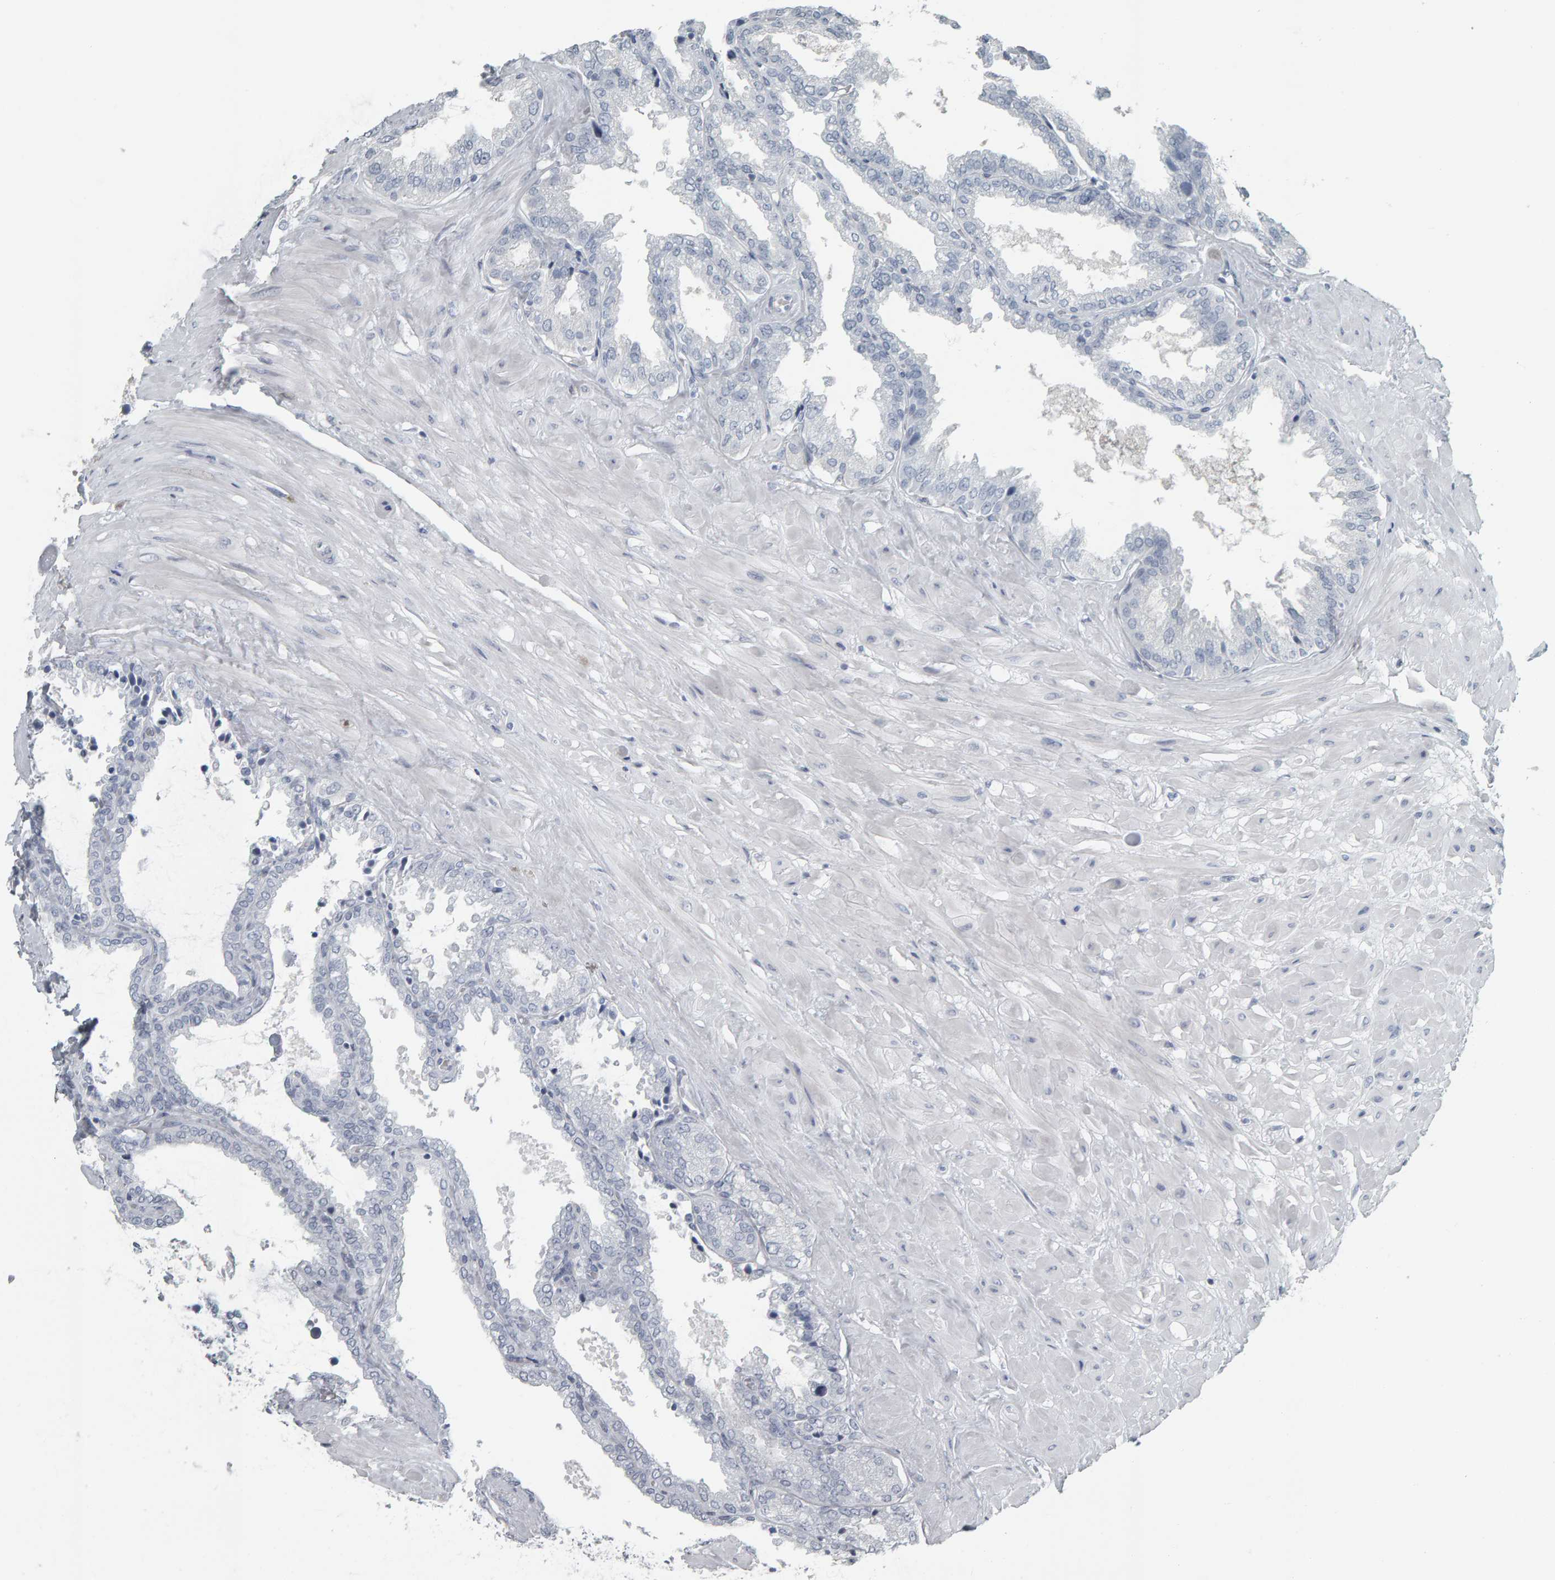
{"staining": {"intensity": "negative", "quantity": "none", "location": "none"}, "tissue": "seminal vesicle", "cell_type": "Glandular cells", "image_type": "normal", "snomed": [{"axis": "morphology", "description": "Normal tissue, NOS"}, {"axis": "topography", "description": "Seminal veicle"}], "caption": "This is an immunohistochemistry micrograph of benign seminal vesicle. There is no staining in glandular cells.", "gene": "PYY", "patient": {"sex": "male", "age": 46}}